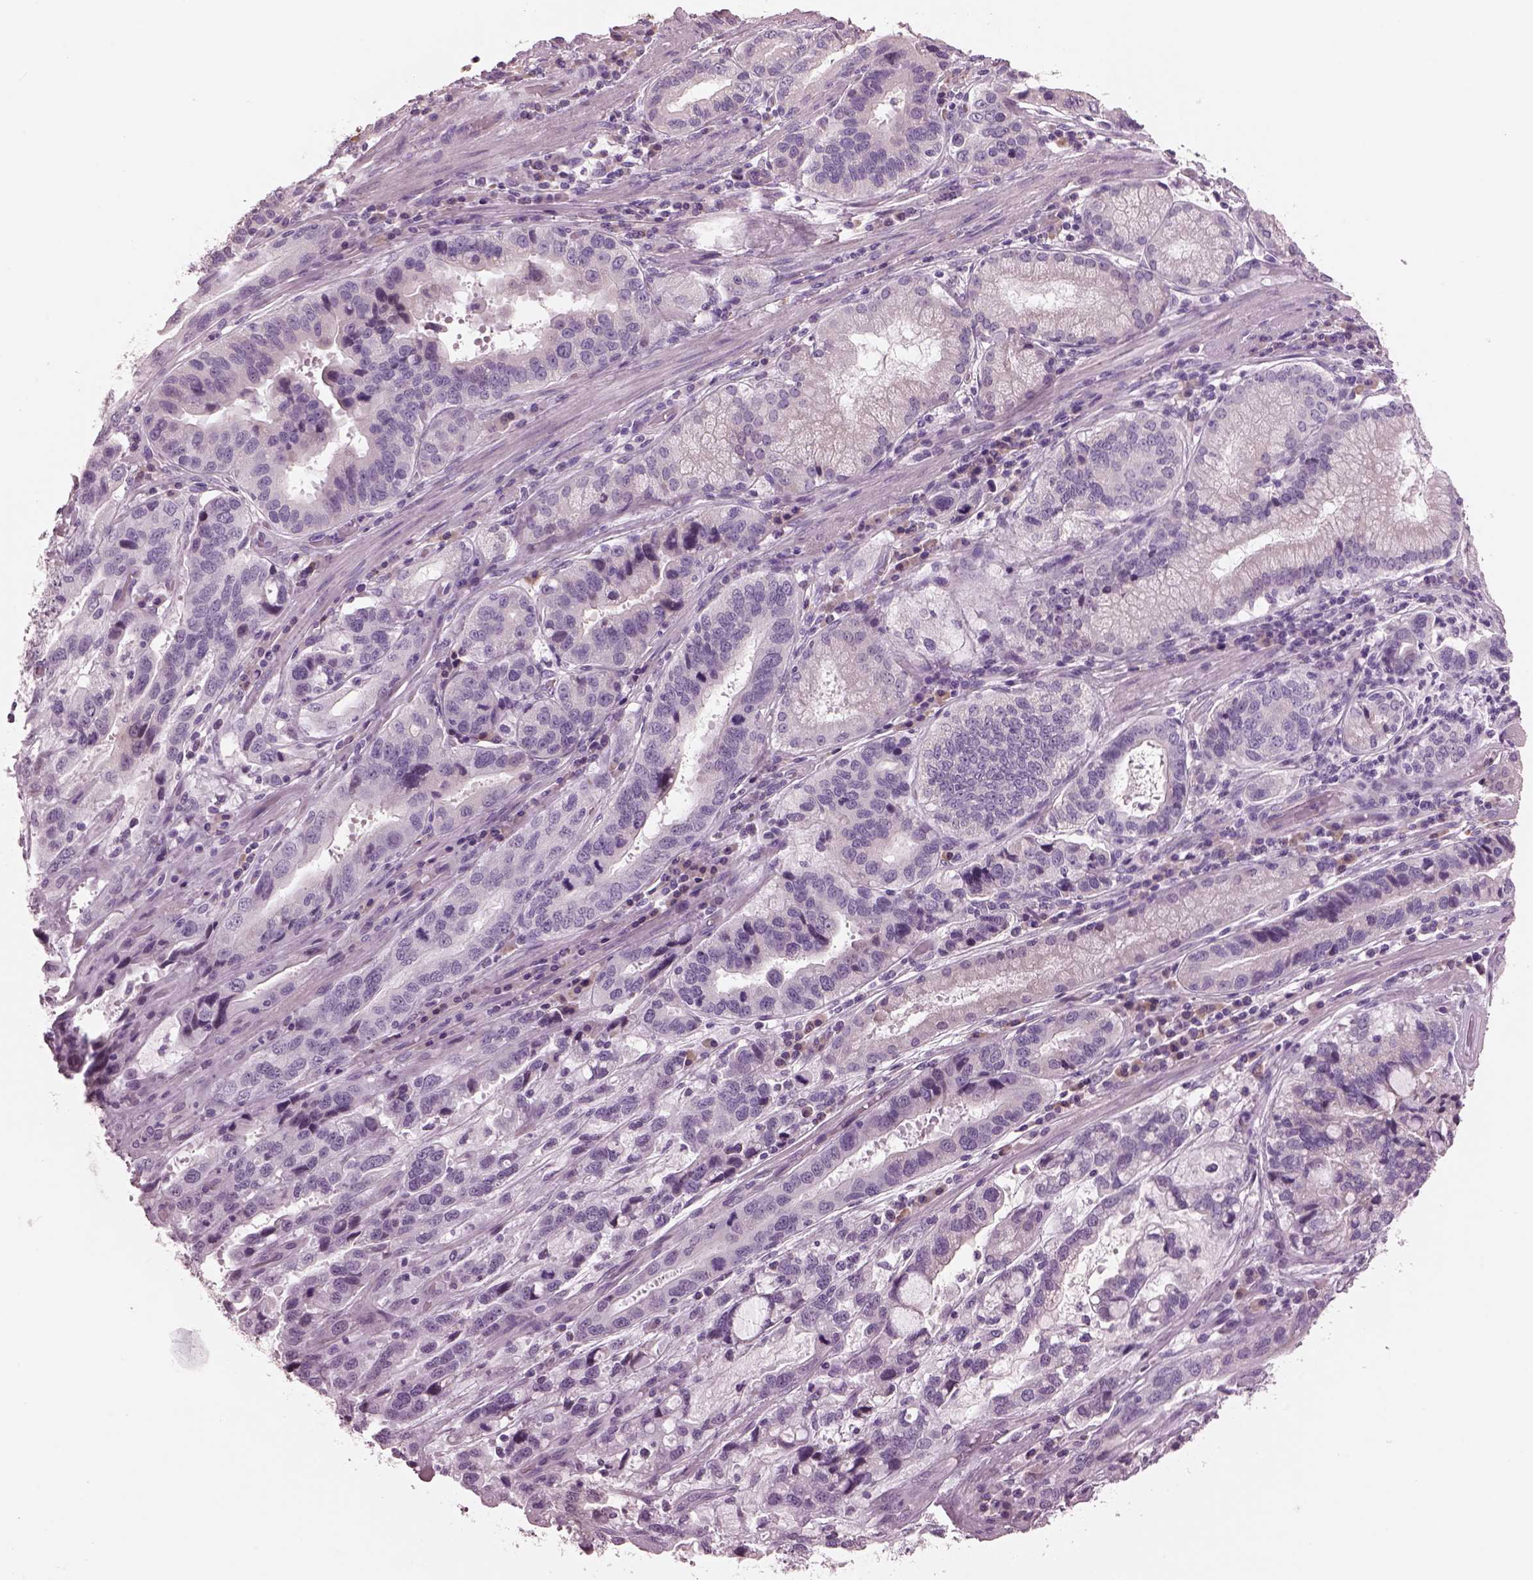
{"staining": {"intensity": "negative", "quantity": "none", "location": "none"}, "tissue": "stomach cancer", "cell_type": "Tumor cells", "image_type": "cancer", "snomed": [{"axis": "morphology", "description": "Adenocarcinoma, NOS"}, {"axis": "topography", "description": "Stomach, lower"}], "caption": "Immunohistochemical staining of human stomach cancer (adenocarcinoma) shows no significant positivity in tumor cells.", "gene": "CYLC1", "patient": {"sex": "female", "age": 76}}